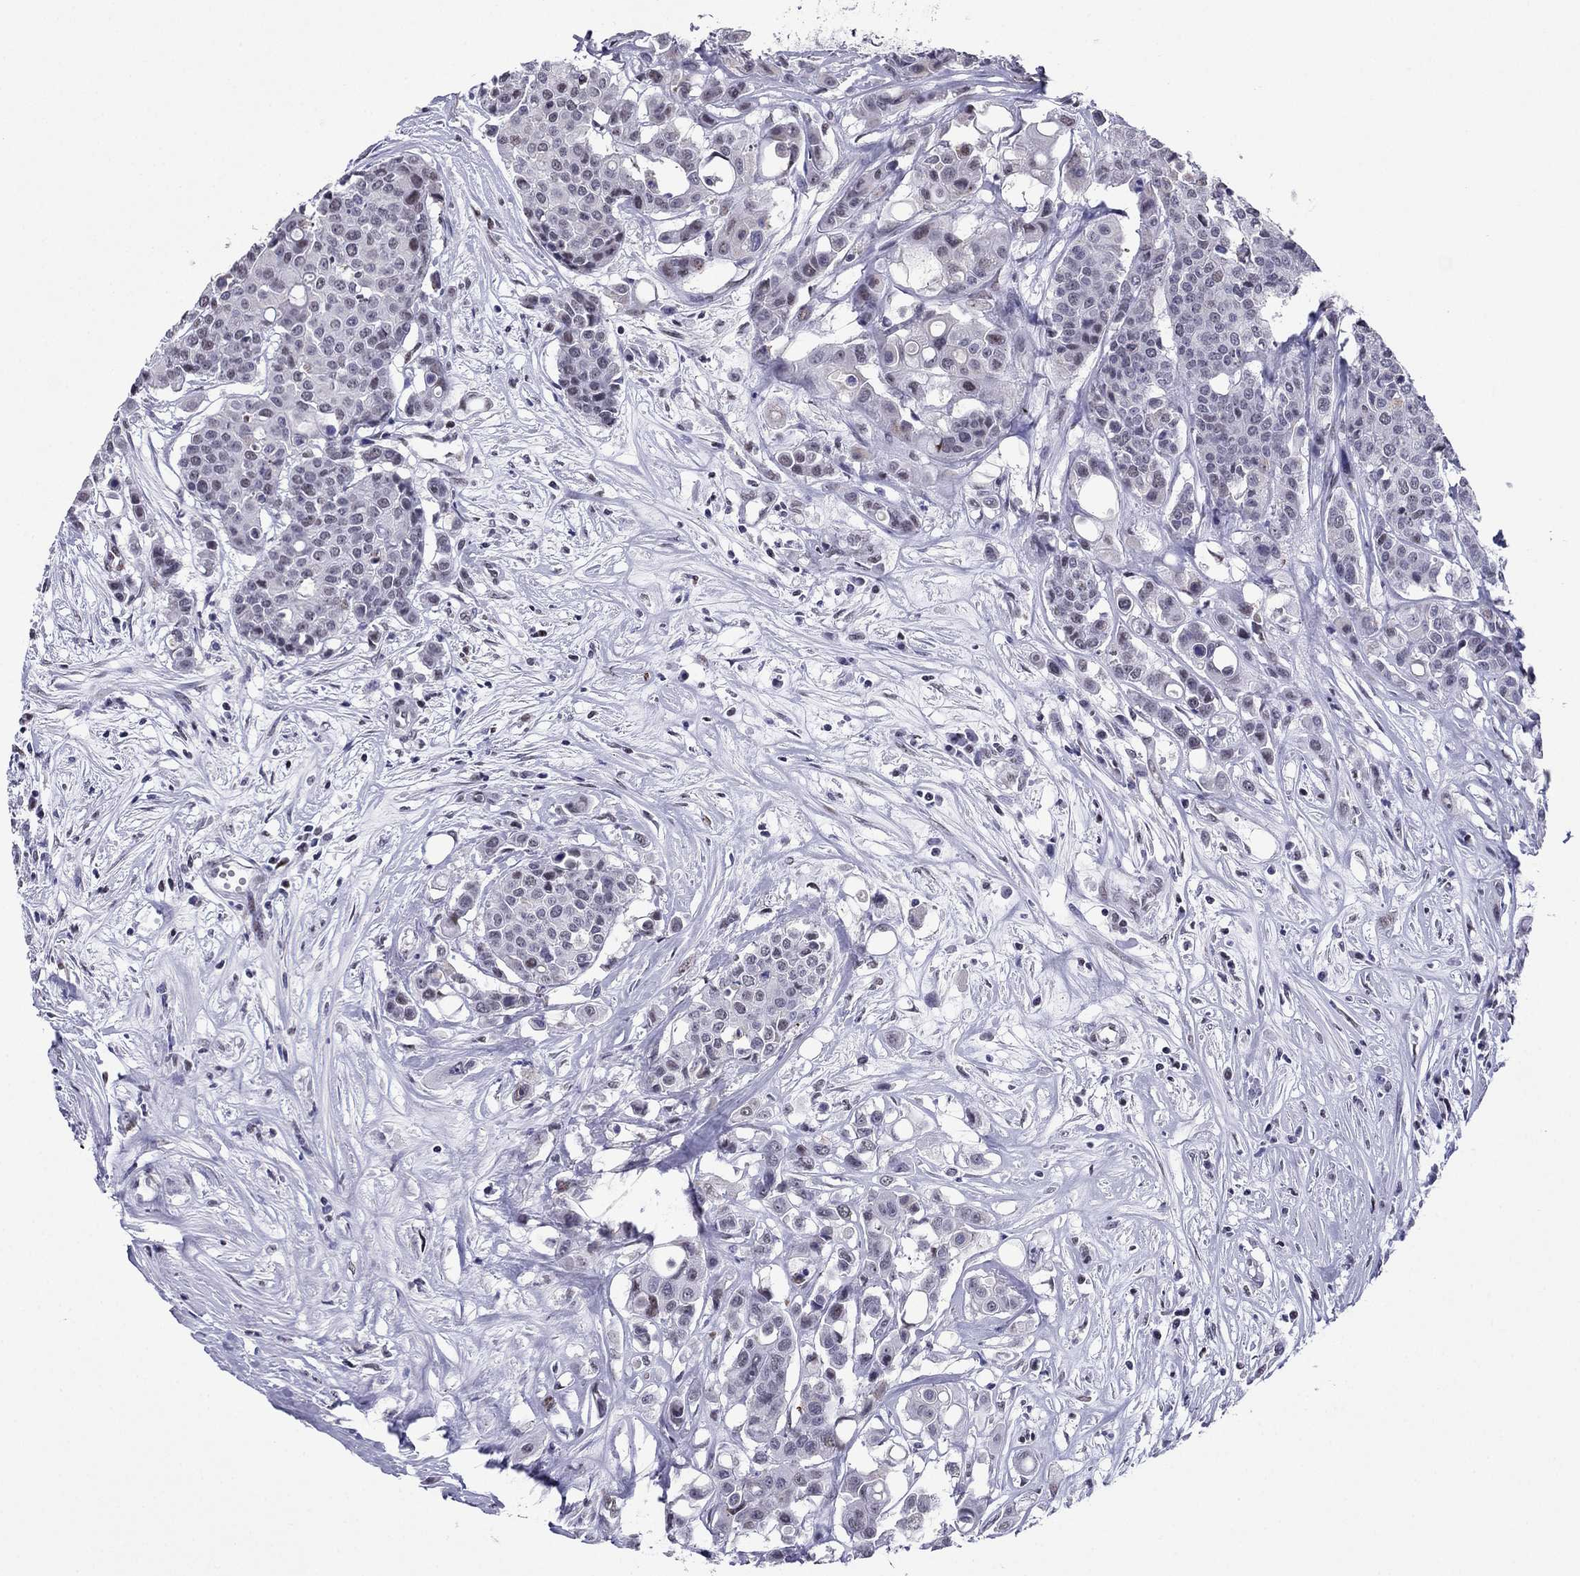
{"staining": {"intensity": "negative", "quantity": "none", "location": "none"}, "tissue": "carcinoid", "cell_type": "Tumor cells", "image_type": "cancer", "snomed": [{"axis": "morphology", "description": "Carcinoid, malignant, NOS"}, {"axis": "topography", "description": "Colon"}], "caption": "Micrograph shows no protein positivity in tumor cells of carcinoid (malignant) tissue.", "gene": "PPM1G", "patient": {"sex": "male", "age": 81}}